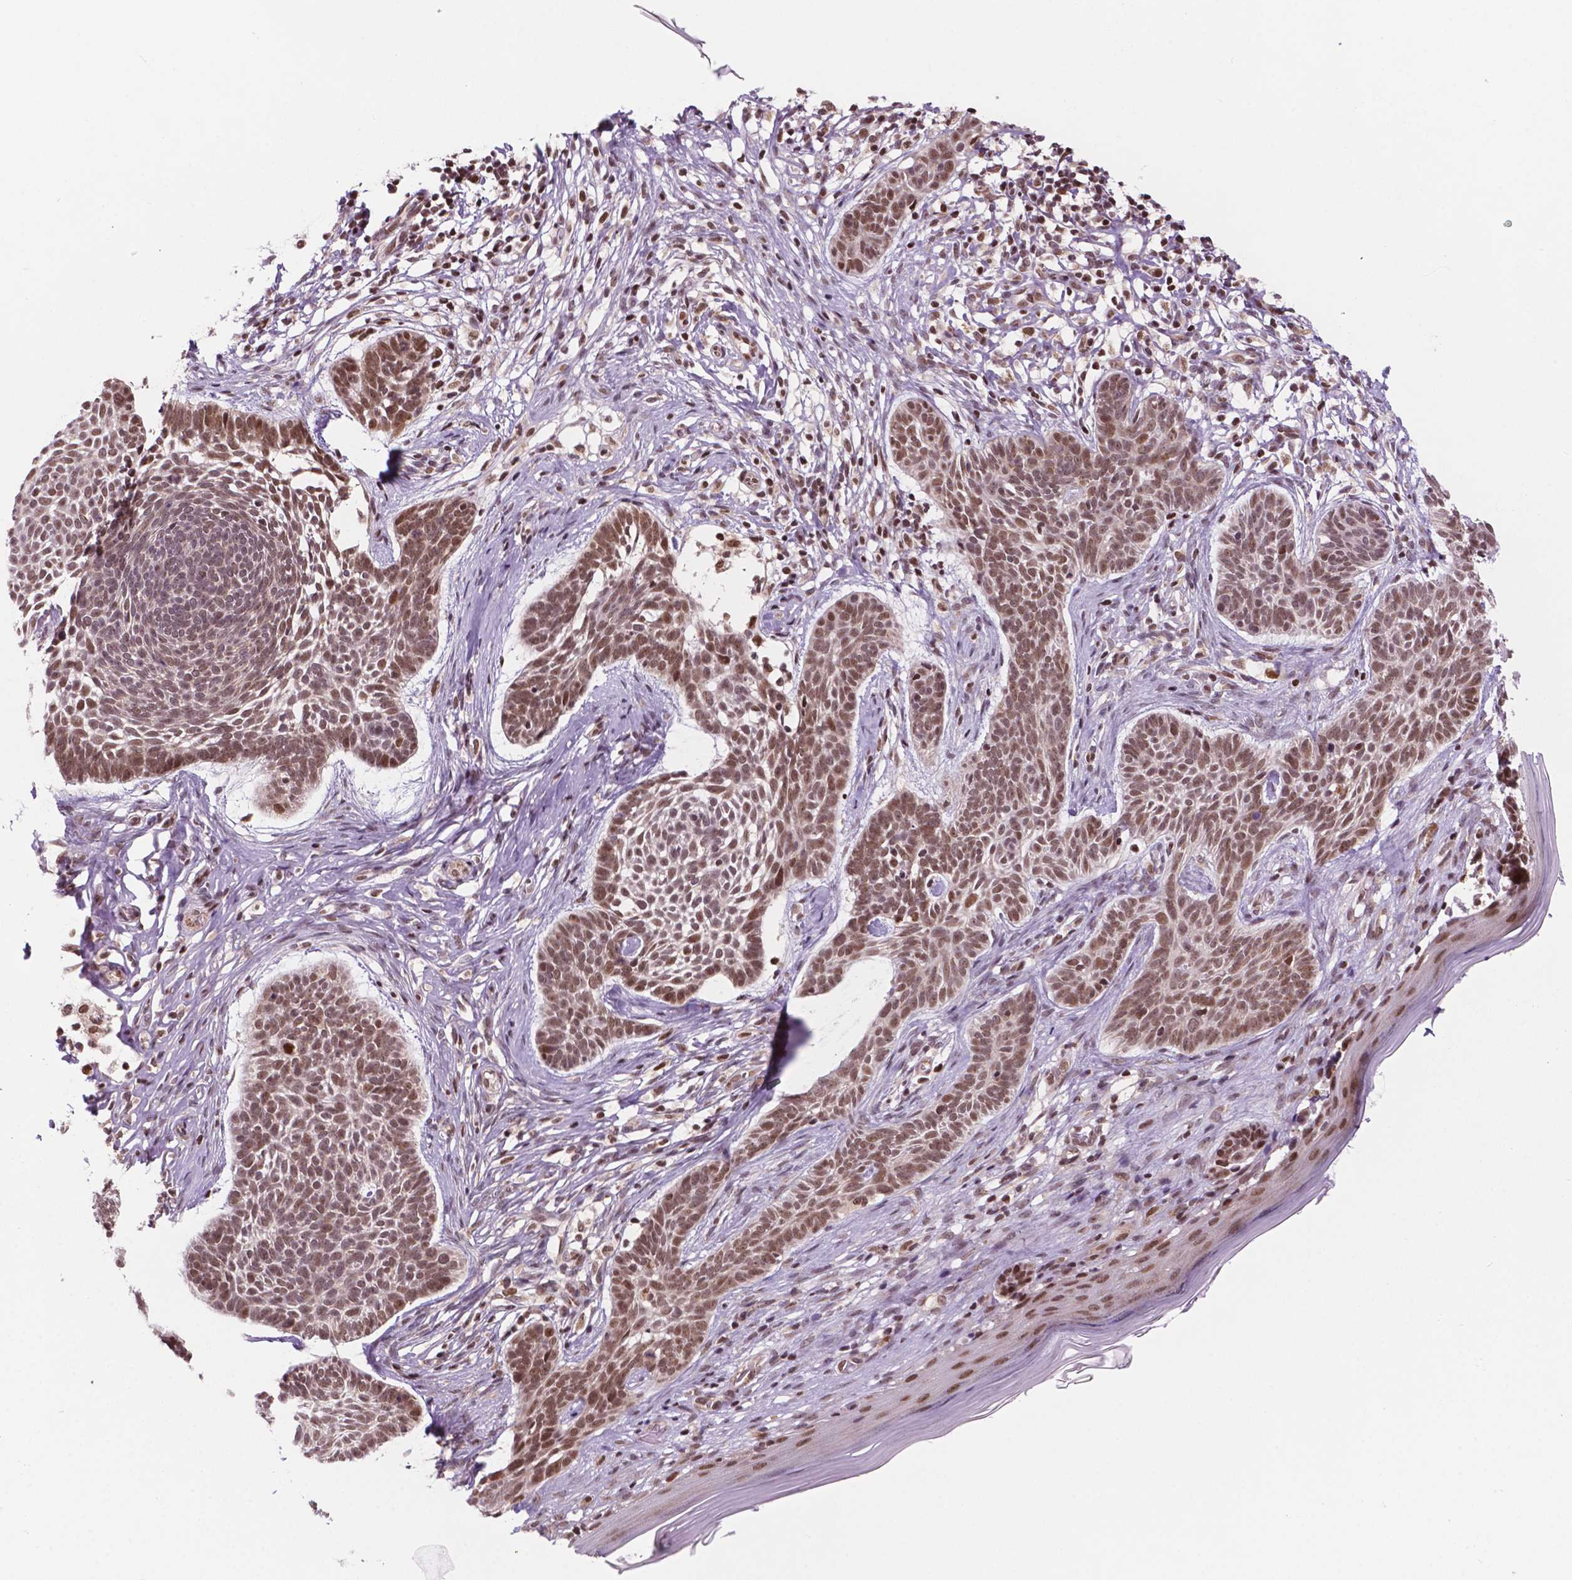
{"staining": {"intensity": "moderate", "quantity": ">75%", "location": "nuclear"}, "tissue": "skin cancer", "cell_type": "Tumor cells", "image_type": "cancer", "snomed": [{"axis": "morphology", "description": "Basal cell carcinoma"}, {"axis": "topography", "description": "Skin"}], "caption": "High-magnification brightfield microscopy of skin basal cell carcinoma stained with DAB (brown) and counterstained with hematoxylin (blue). tumor cells exhibit moderate nuclear positivity is present in approximately>75% of cells.", "gene": "PER2", "patient": {"sex": "male", "age": 85}}